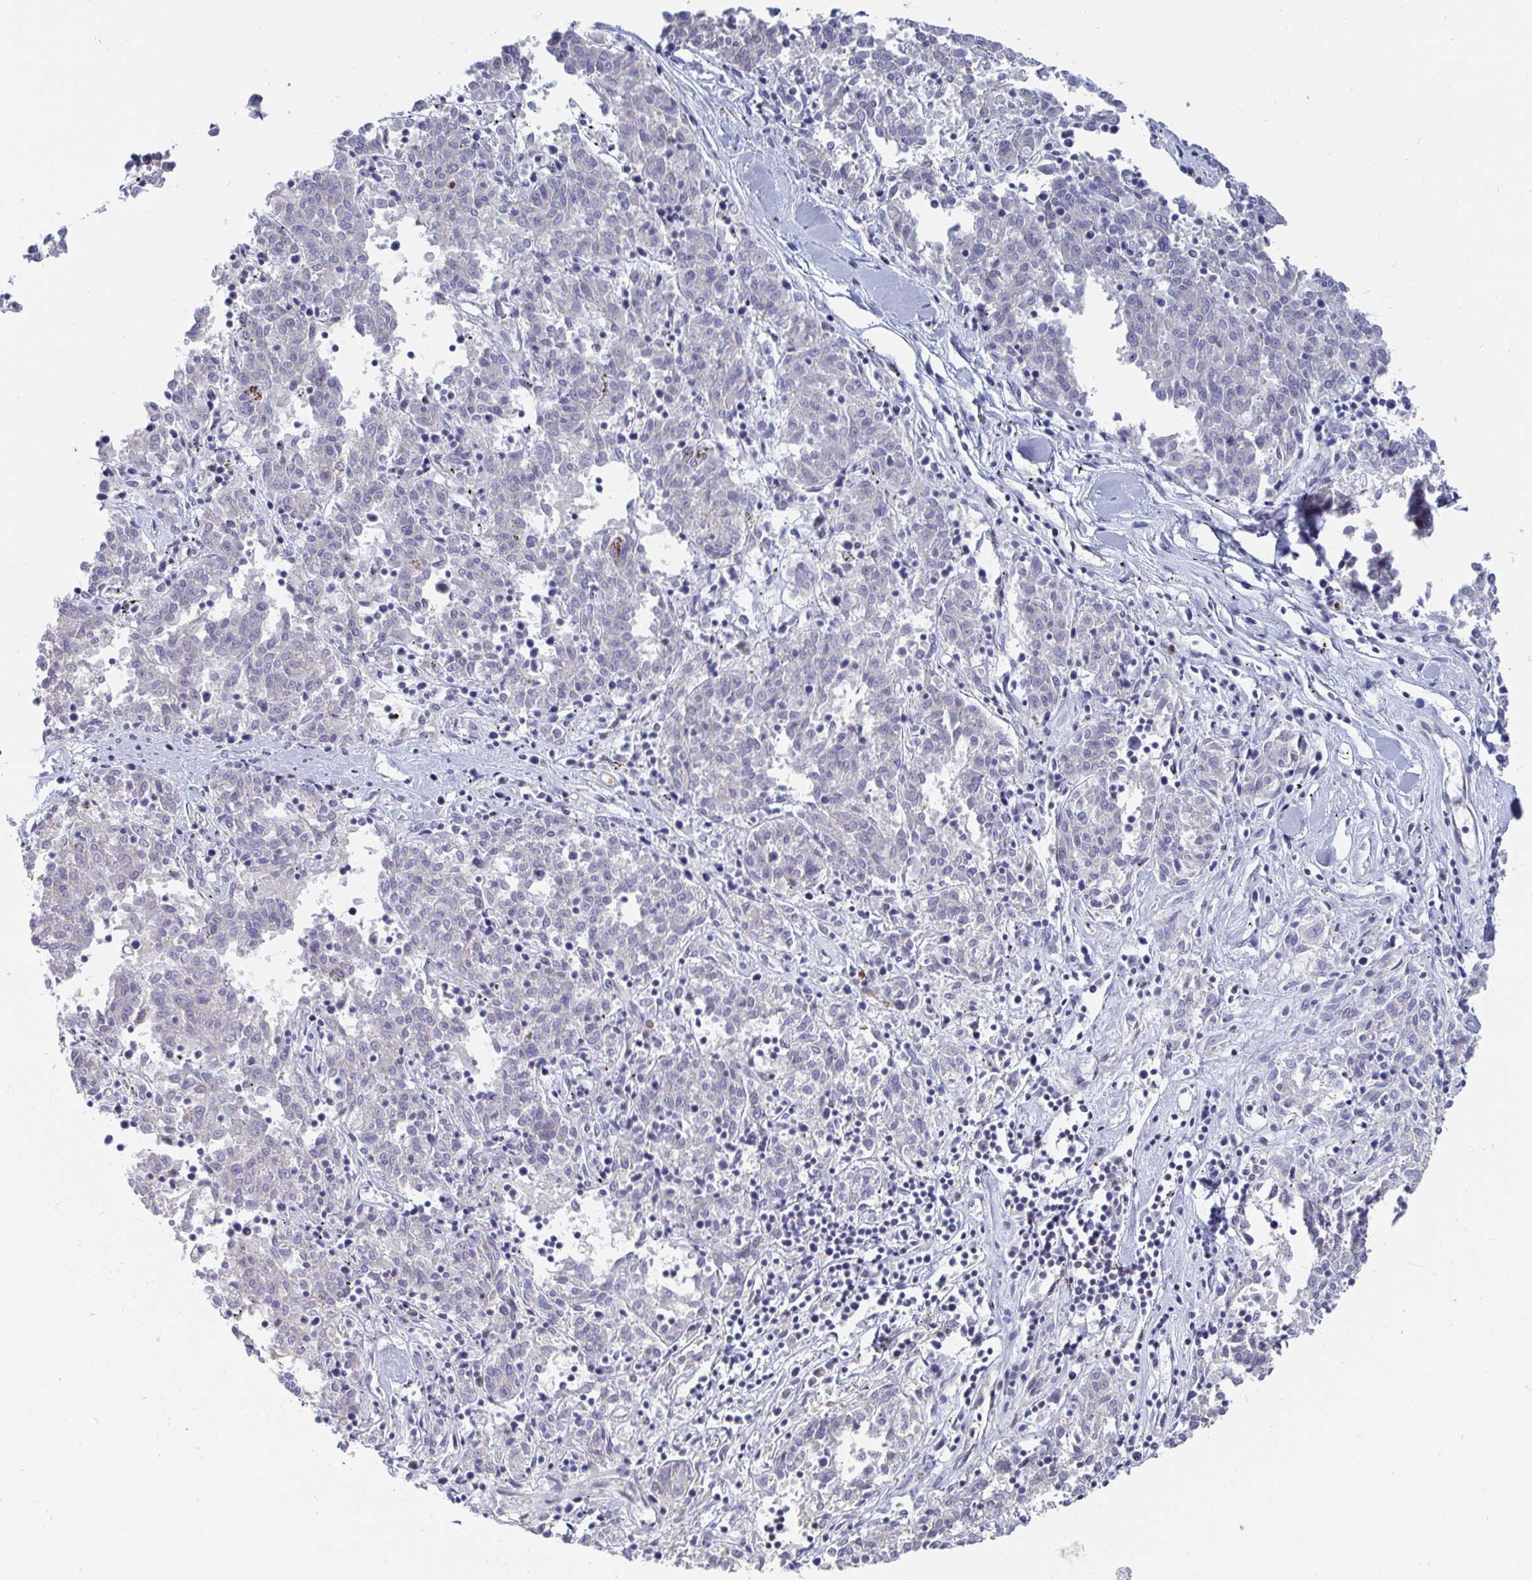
{"staining": {"intensity": "negative", "quantity": "none", "location": "none"}, "tissue": "melanoma", "cell_type": "Tumor cells", "image_type": "cancer", "snomed": [{"axis": "morphology", "description": "Malignant melanoma, NOS"}, {"axis": "topography", "description": "Skin"}], "caption": "IHC micrograph of malignant melanoma stained for a protein (brown), which demonstrates no positivity in tumor cells.", "gene": "TRIP12", "patient": {"sex": "female", "age": 72}}